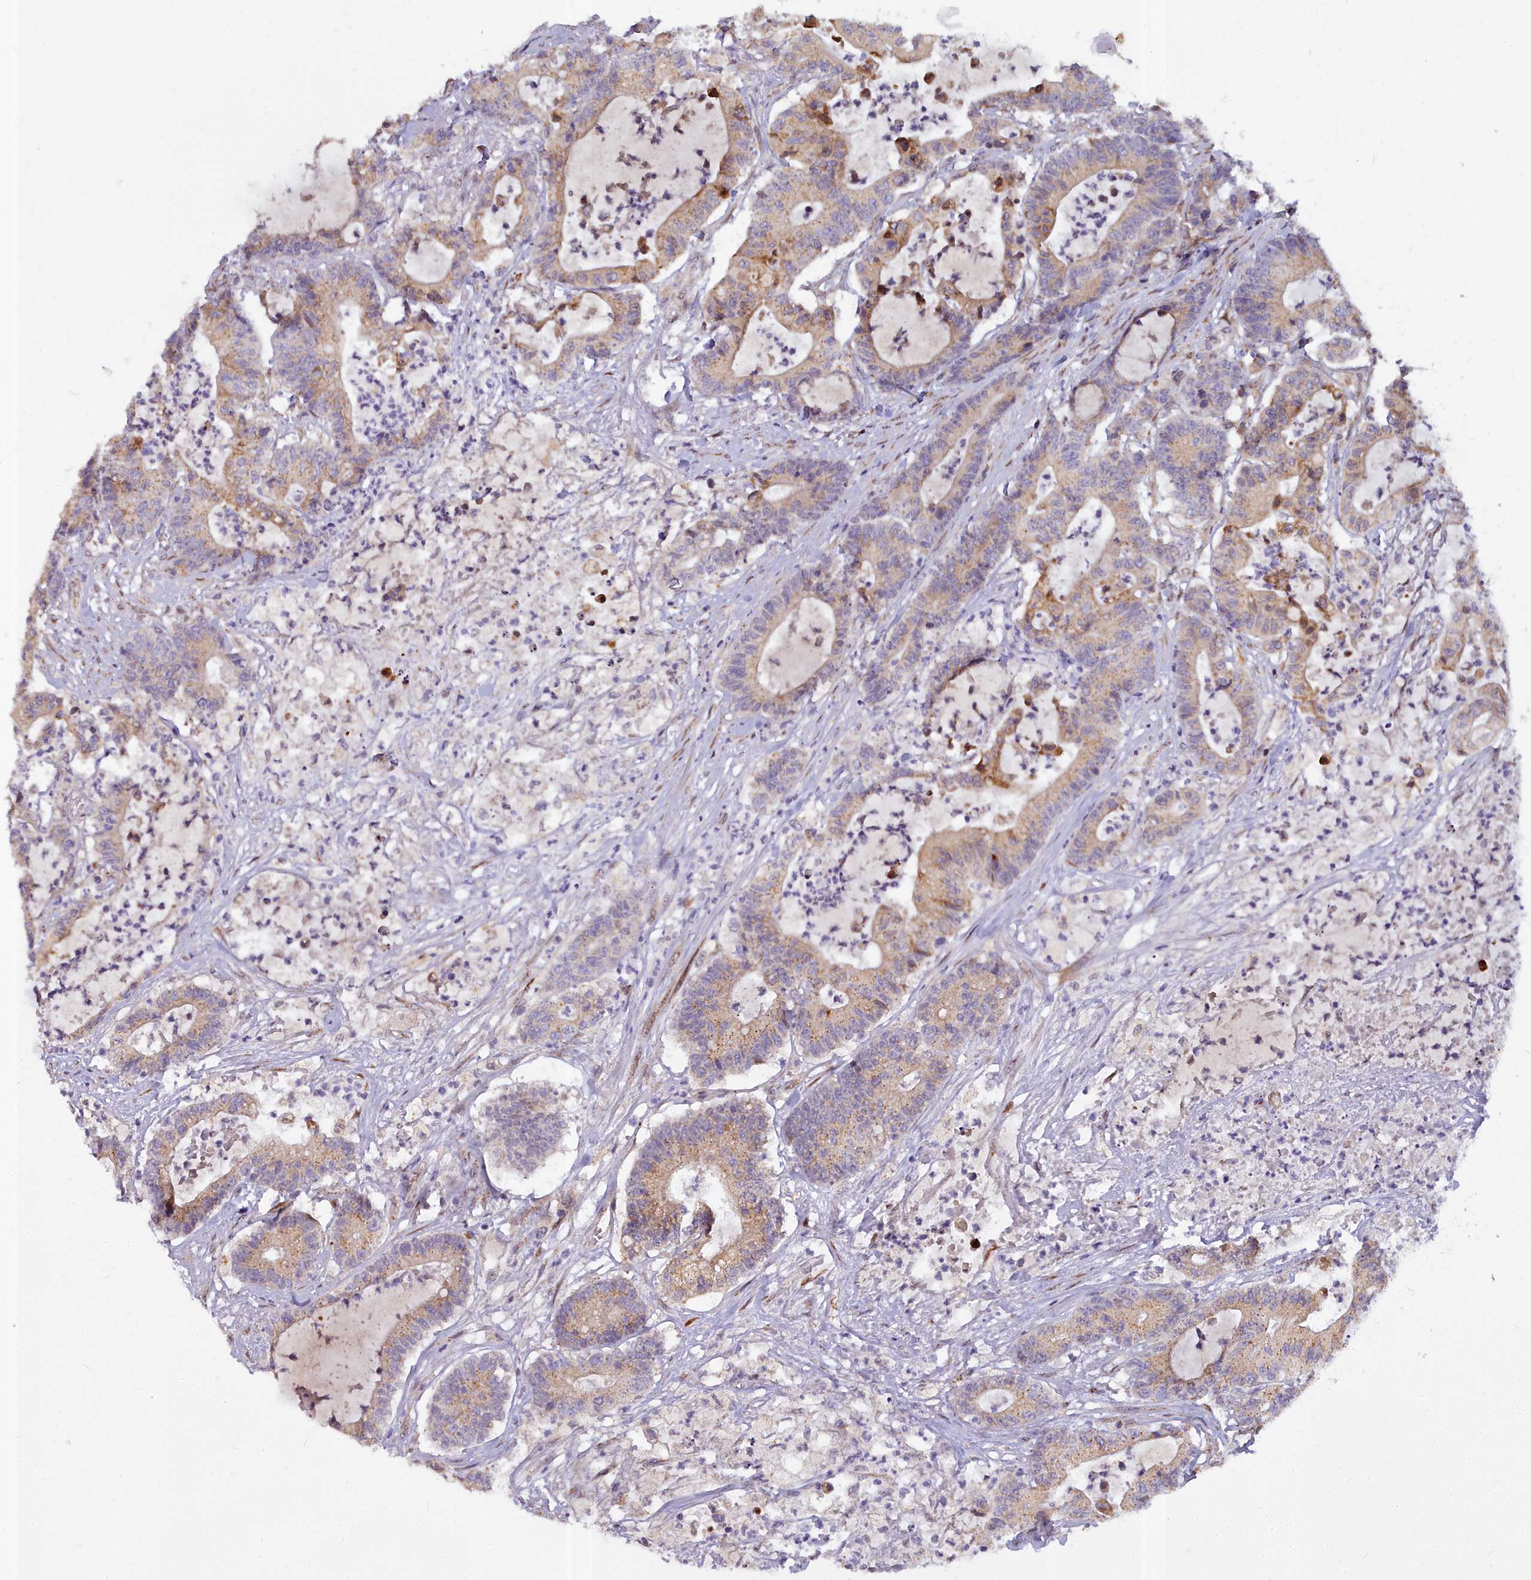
{"staining": {"intensity": "weak", "quantity": ">75%", "location": "cytoplasmic/membranous"}, "tissue": "colorectal cancer", "cell_type": "Tumor cells", "image_type": "cancer", "snomed": [{"axis": "morphology", "description": "Adenocarcinoma, NOS"}, {"axis": "topography", "description": "Colon"}], "caption": "Immunohistochemical staining of human colorectal cancer exhibits low levels of weak cytoplasmic/membranous protein expression in approximately >75% of tumor cells.", "gene": "WDPCP", "patient": {"sex": "female", "age": 84}}